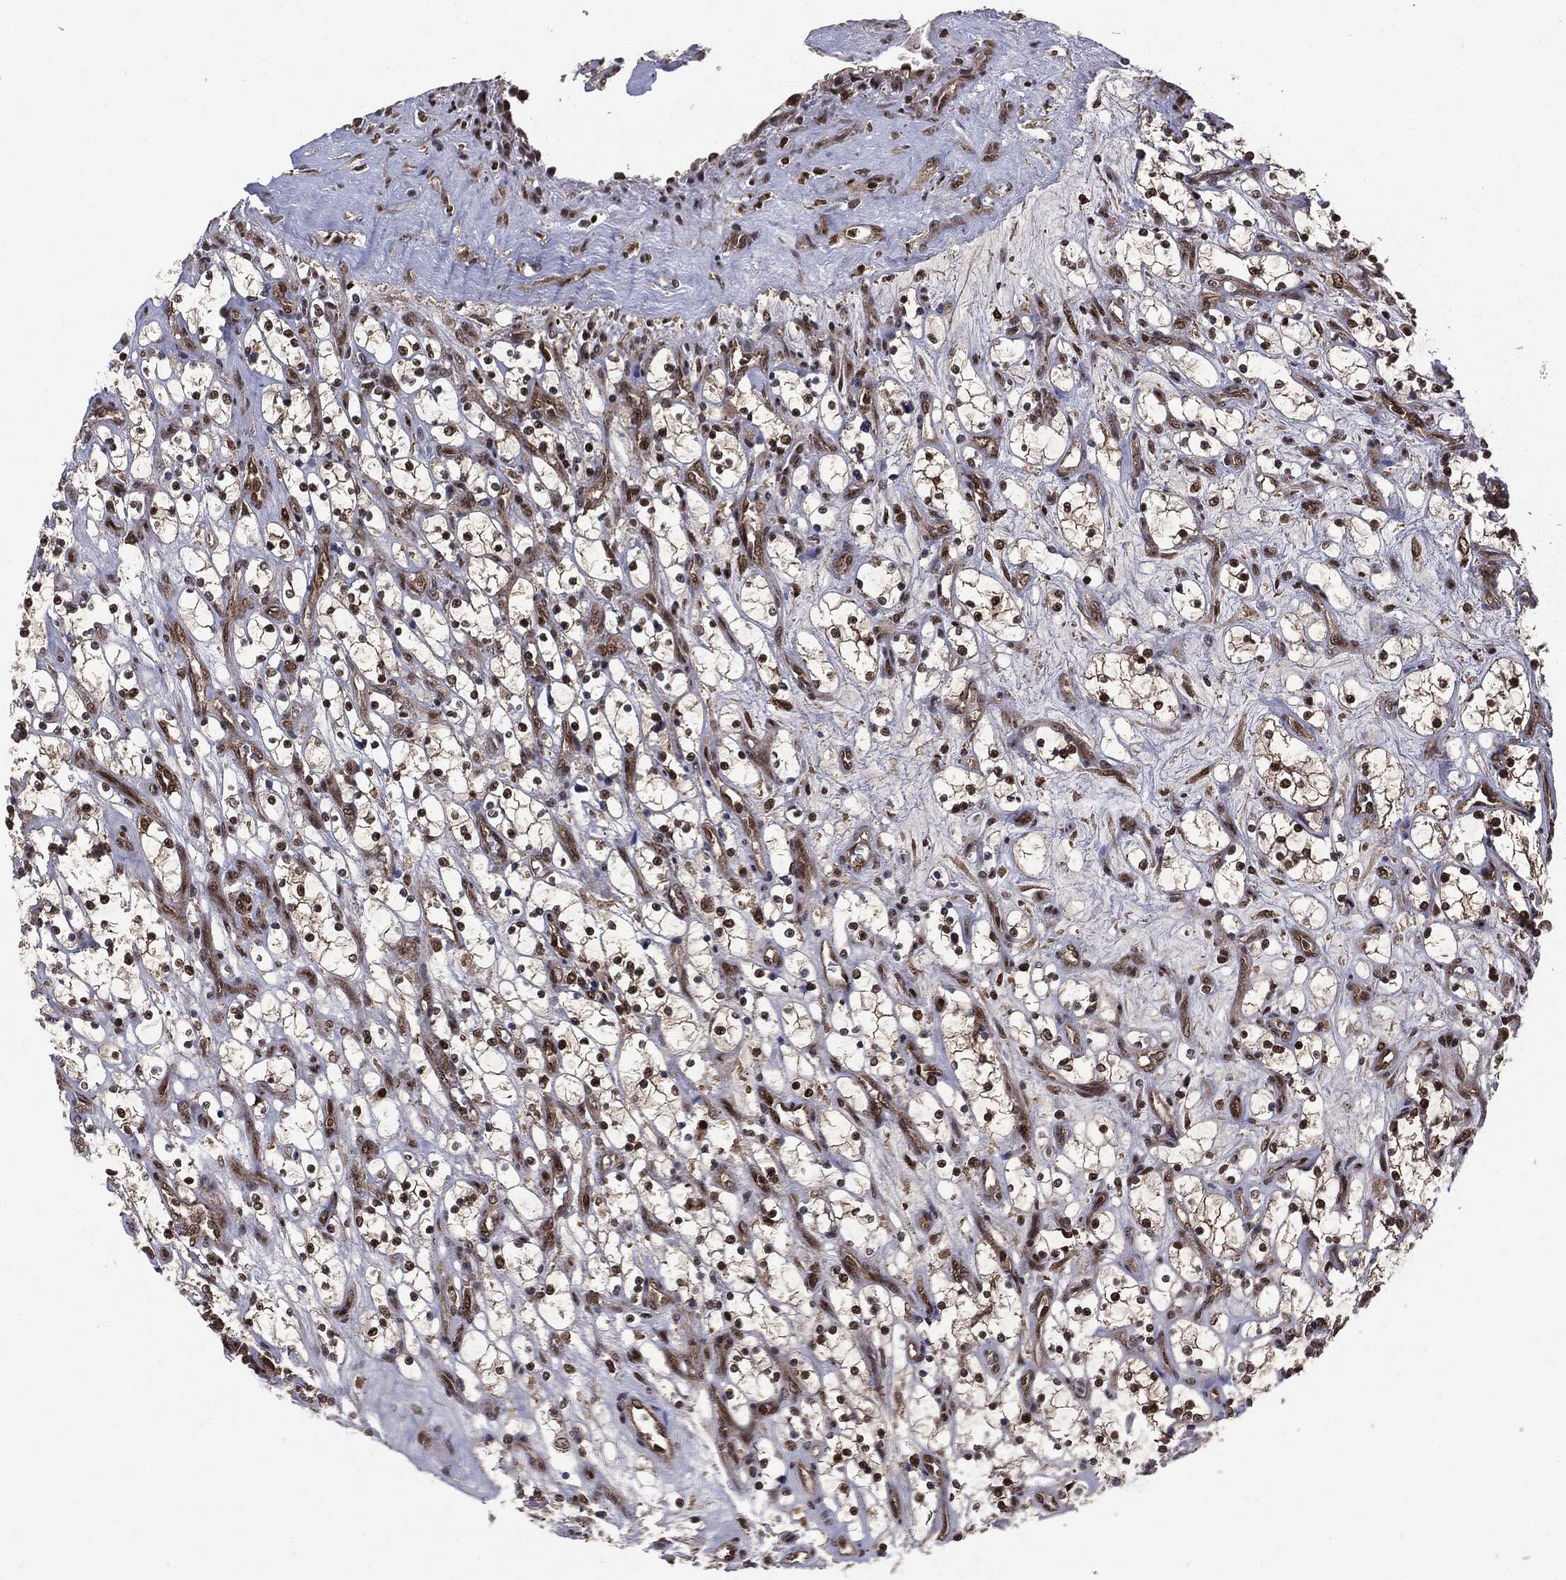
{"staining": {"intensity": "strong", "quantity": ">75%", "location": "cytoplasmic/membranous,nuclear"}, "tissue": "renal cancer", "cell_type": "Tumor cells", "image_type": "cancer", "snomed": [{"axis": "morphology", "description": "Adenocarcinoma, NOS"}, {"axis": "topography", "description": "Kidney"}], "caption": "This is an image of immunohistochemistry staining of adenocarcinoma (renal), which shows strong positivity in the cytoplasmic/membranous and nuclear of tumor cells.", "gene": "PTPA", "patient": {"sex": "female", "age": 69}}